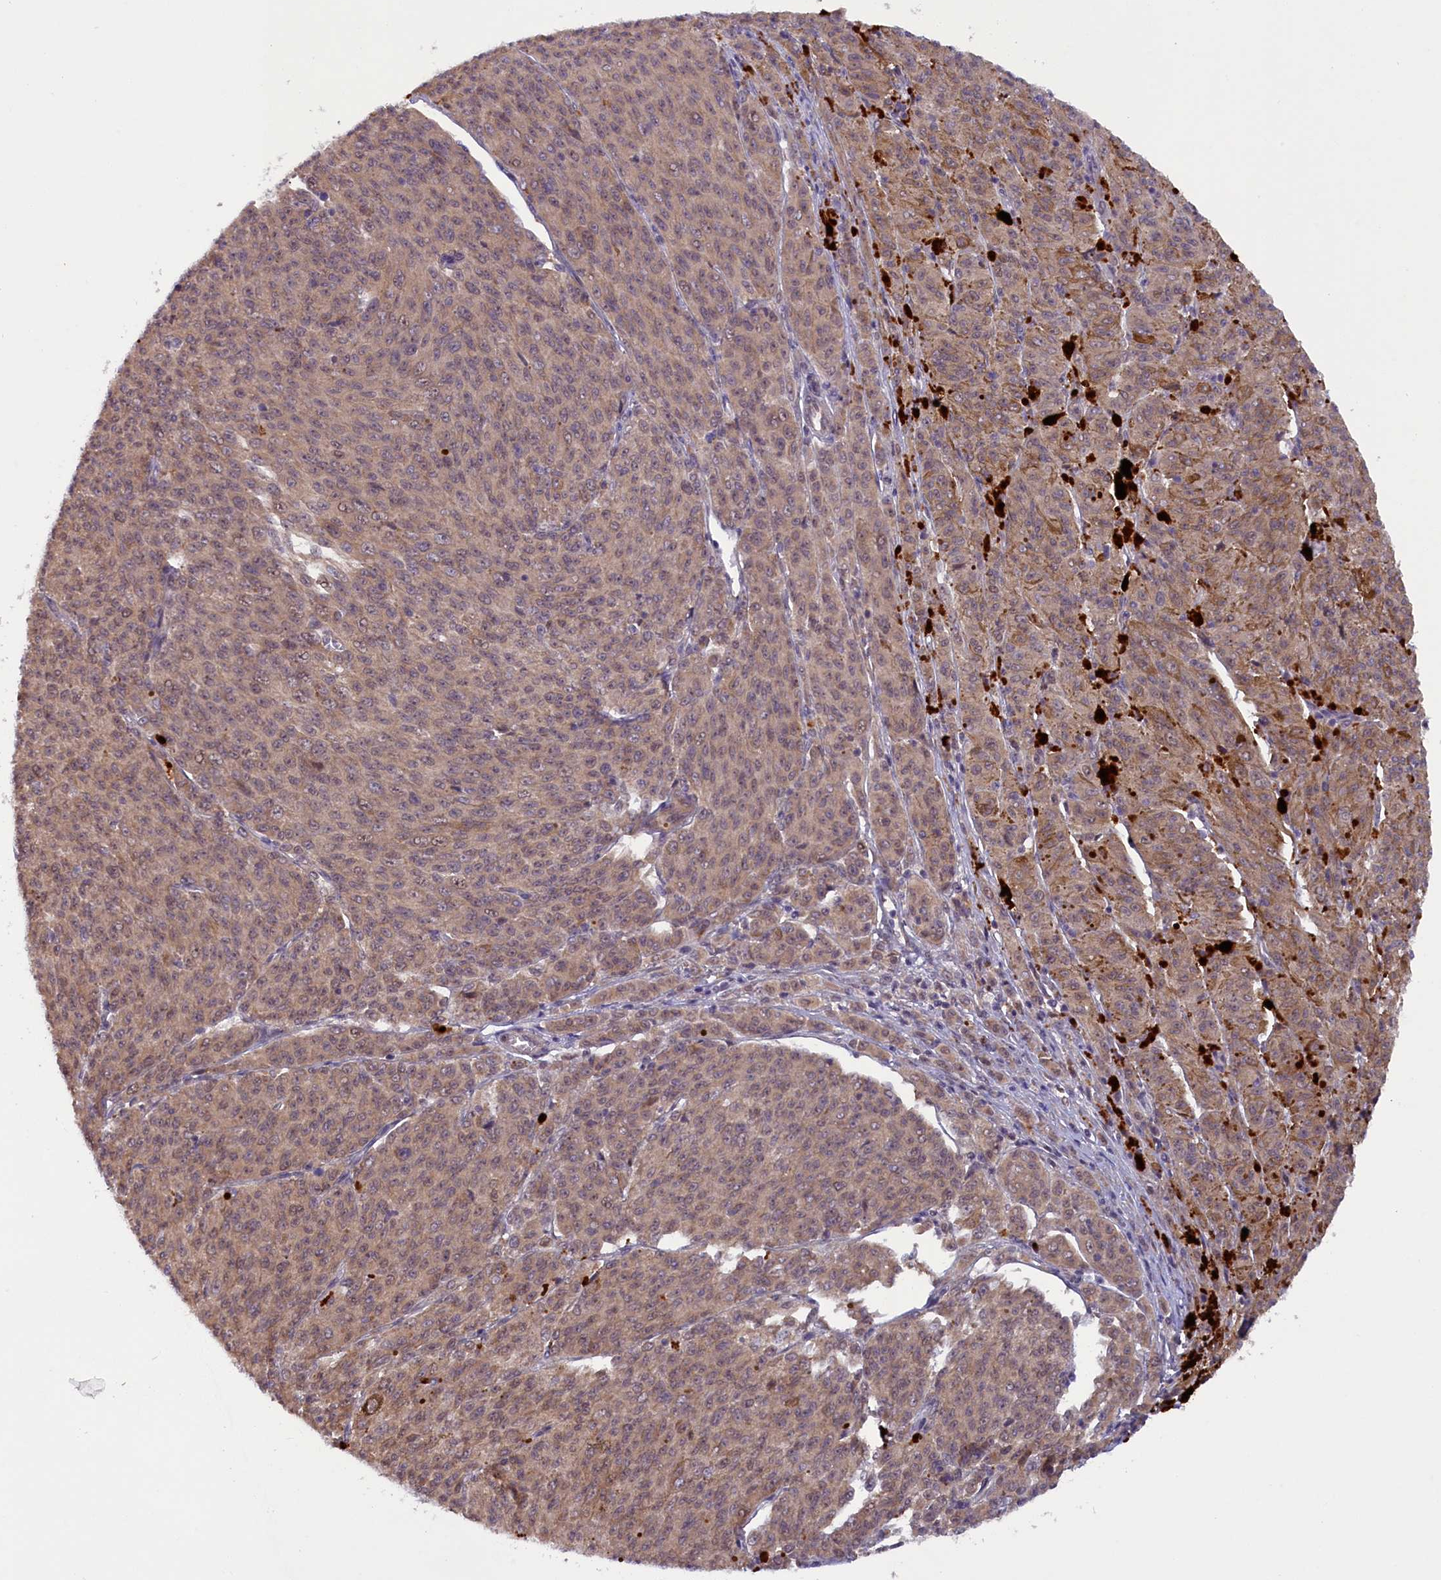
{"staining": {"intensity": "weak", "quantity": ">75%", "location": "cytoplasmic/membranous"}, "tissue": "melanoma", "cell_type": "Tumor cells", "image_type": "cancer", "snomed": [{"axis": "morphology", "description": "Malignant melanoma, NOS"}, {"axis": "topography", "description": "Skin"}], "caption": "Weak cytoplasmic/membranous positivity for a protein is seen in approximately >75% of tumor cells of melanoma using IHC.", "gene": "CCDC9B", "patient": {"sex": "female", "age": 52}}